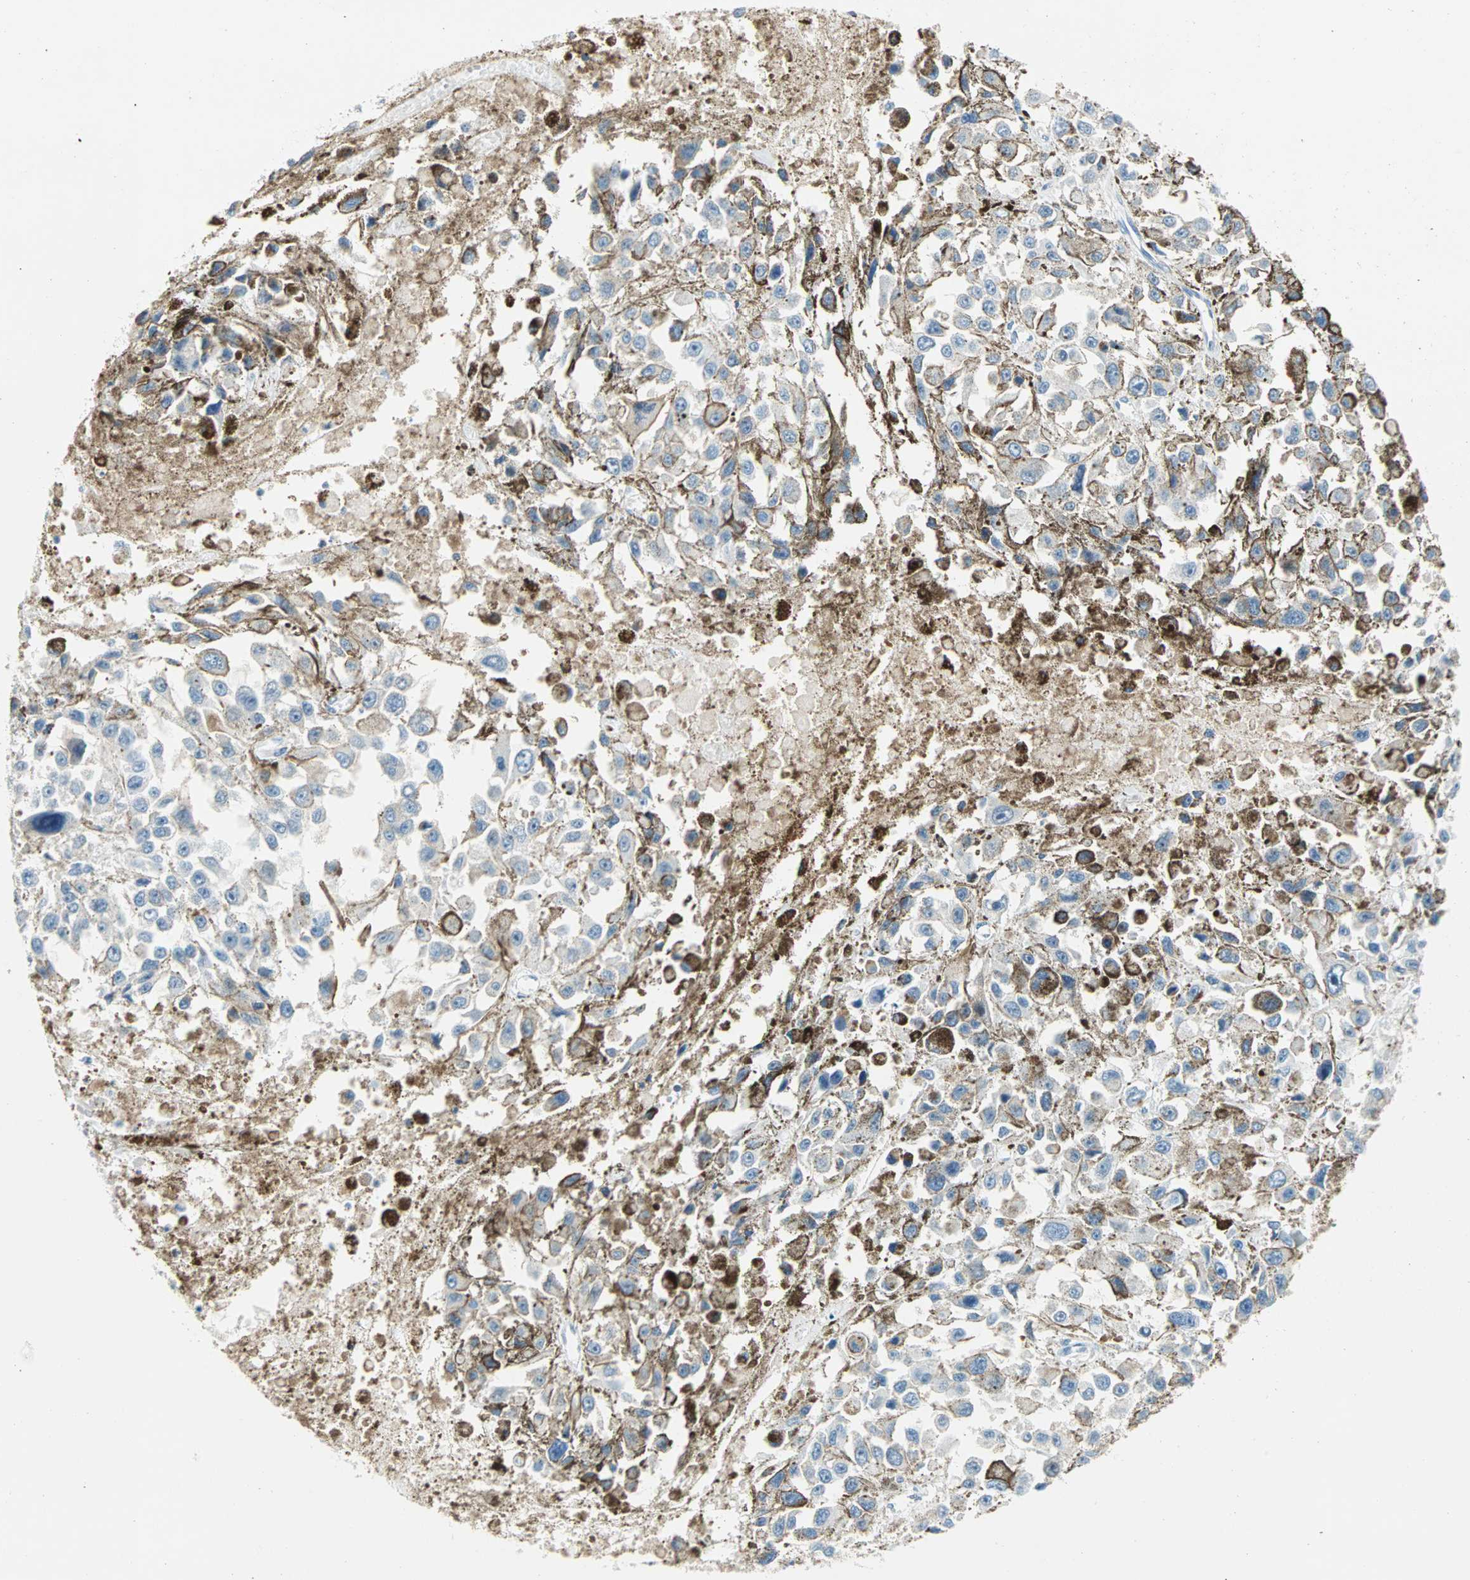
{"staining": {"intensity": "negative", "quantity": "none", "location": "none"}, "tissue": "melanoma", "cell_type": "Tumor cells", "image_type": "cancer", "snomed": [{"axis": "morphology", "description": "Malignant melanoma, Metastatic site"}, {"axis": "topography", "description": "Lymph node"}], "caption": "Immunohistochemistry (IHC) image of human malignant melanoma (metastatic site) stained for a protein (brown), which demonstrates no expression in tumor cells.", "gene": "TMEM163", "patient": {"sex": "male", "age": 59}}